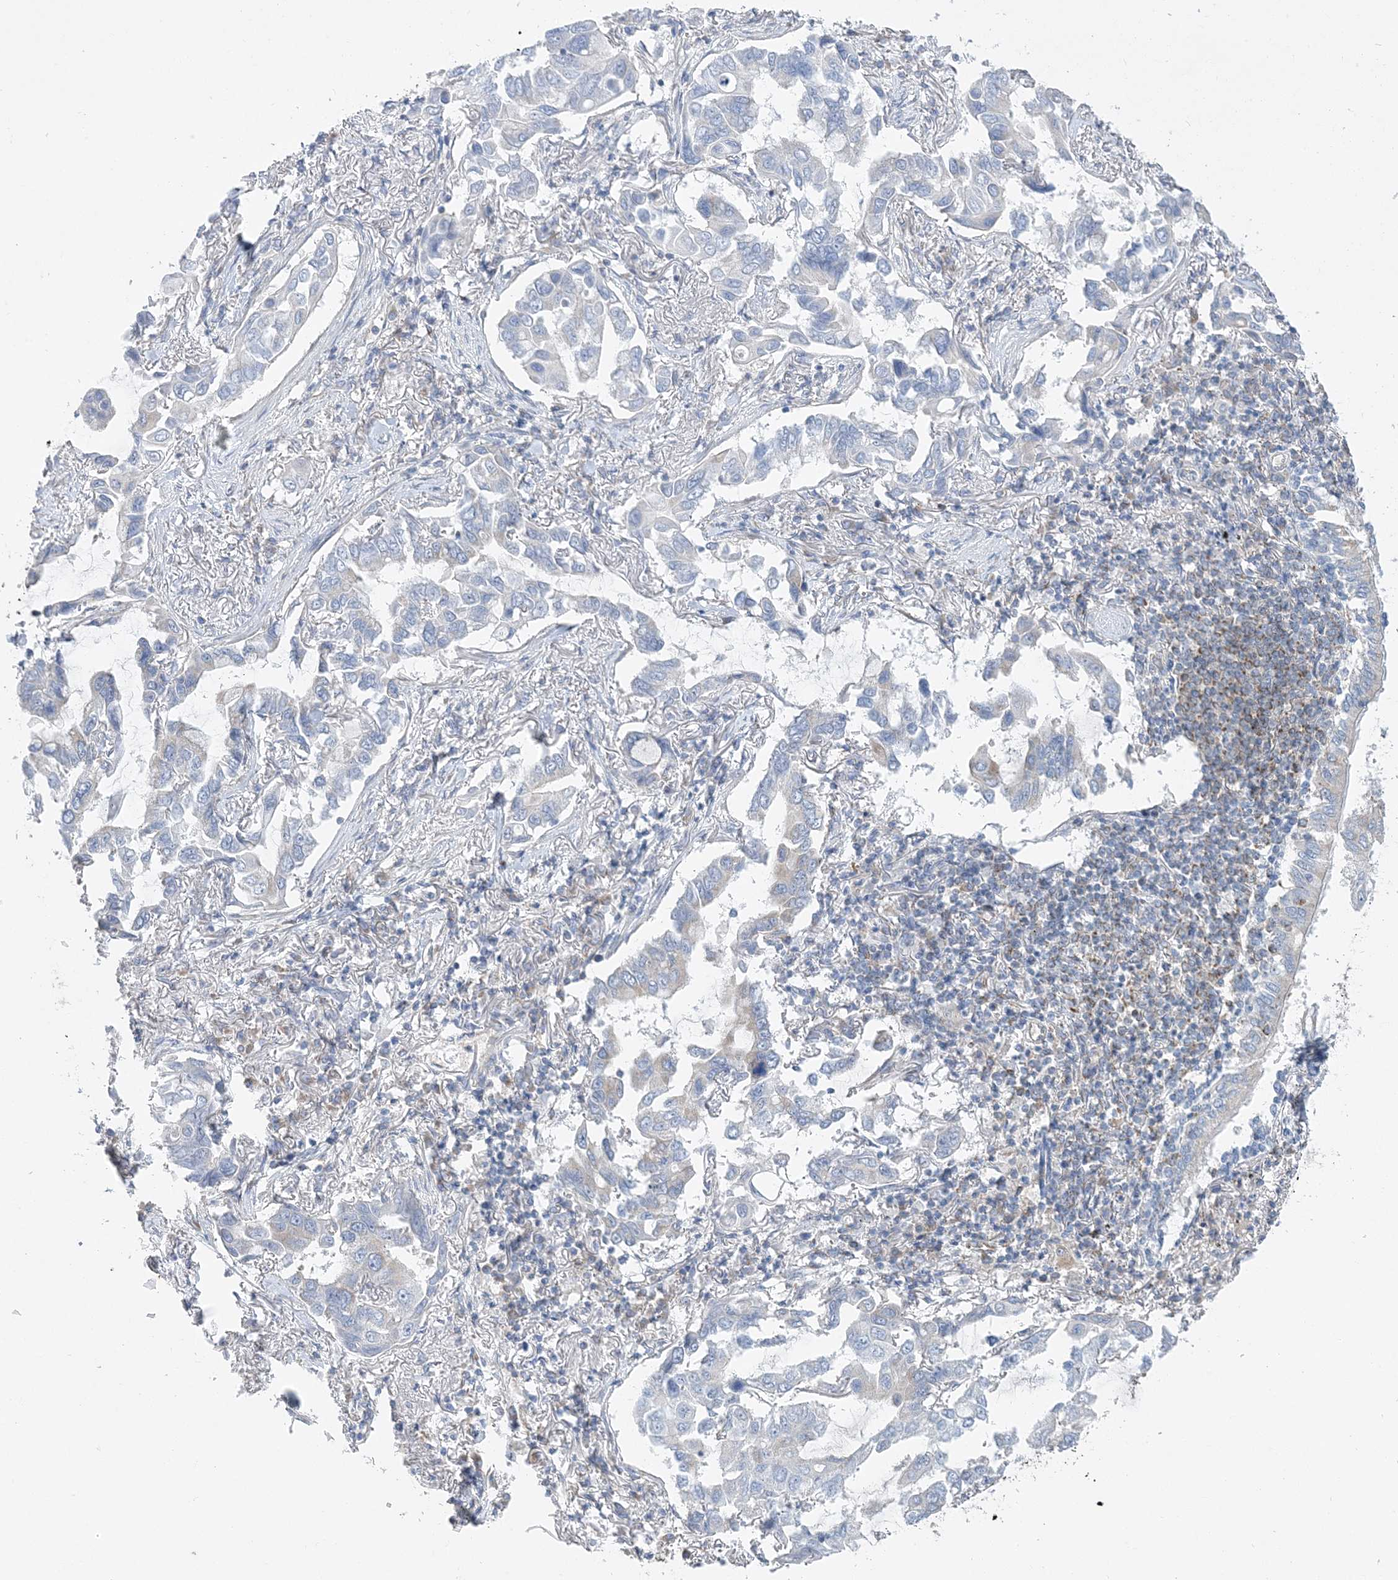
{"staining": {"intensity": "negative", "quantity": "none", "location": "none"}, "tissue": "lung cancer", "cell_type": "Tumor cells", "image_type": "cancer", "snomed": [{"axis": "morphology", "description": "Adenocarcinoma, NOS"}, {"axis": "topography", "description": "Lung"}], "caption": "A micrograph of lung adenocarcinoma stained for a protein shows no brown staining in tumor cells.", "gene": "FAM114A2", "patient": {"sex": "male", "age": 64}}